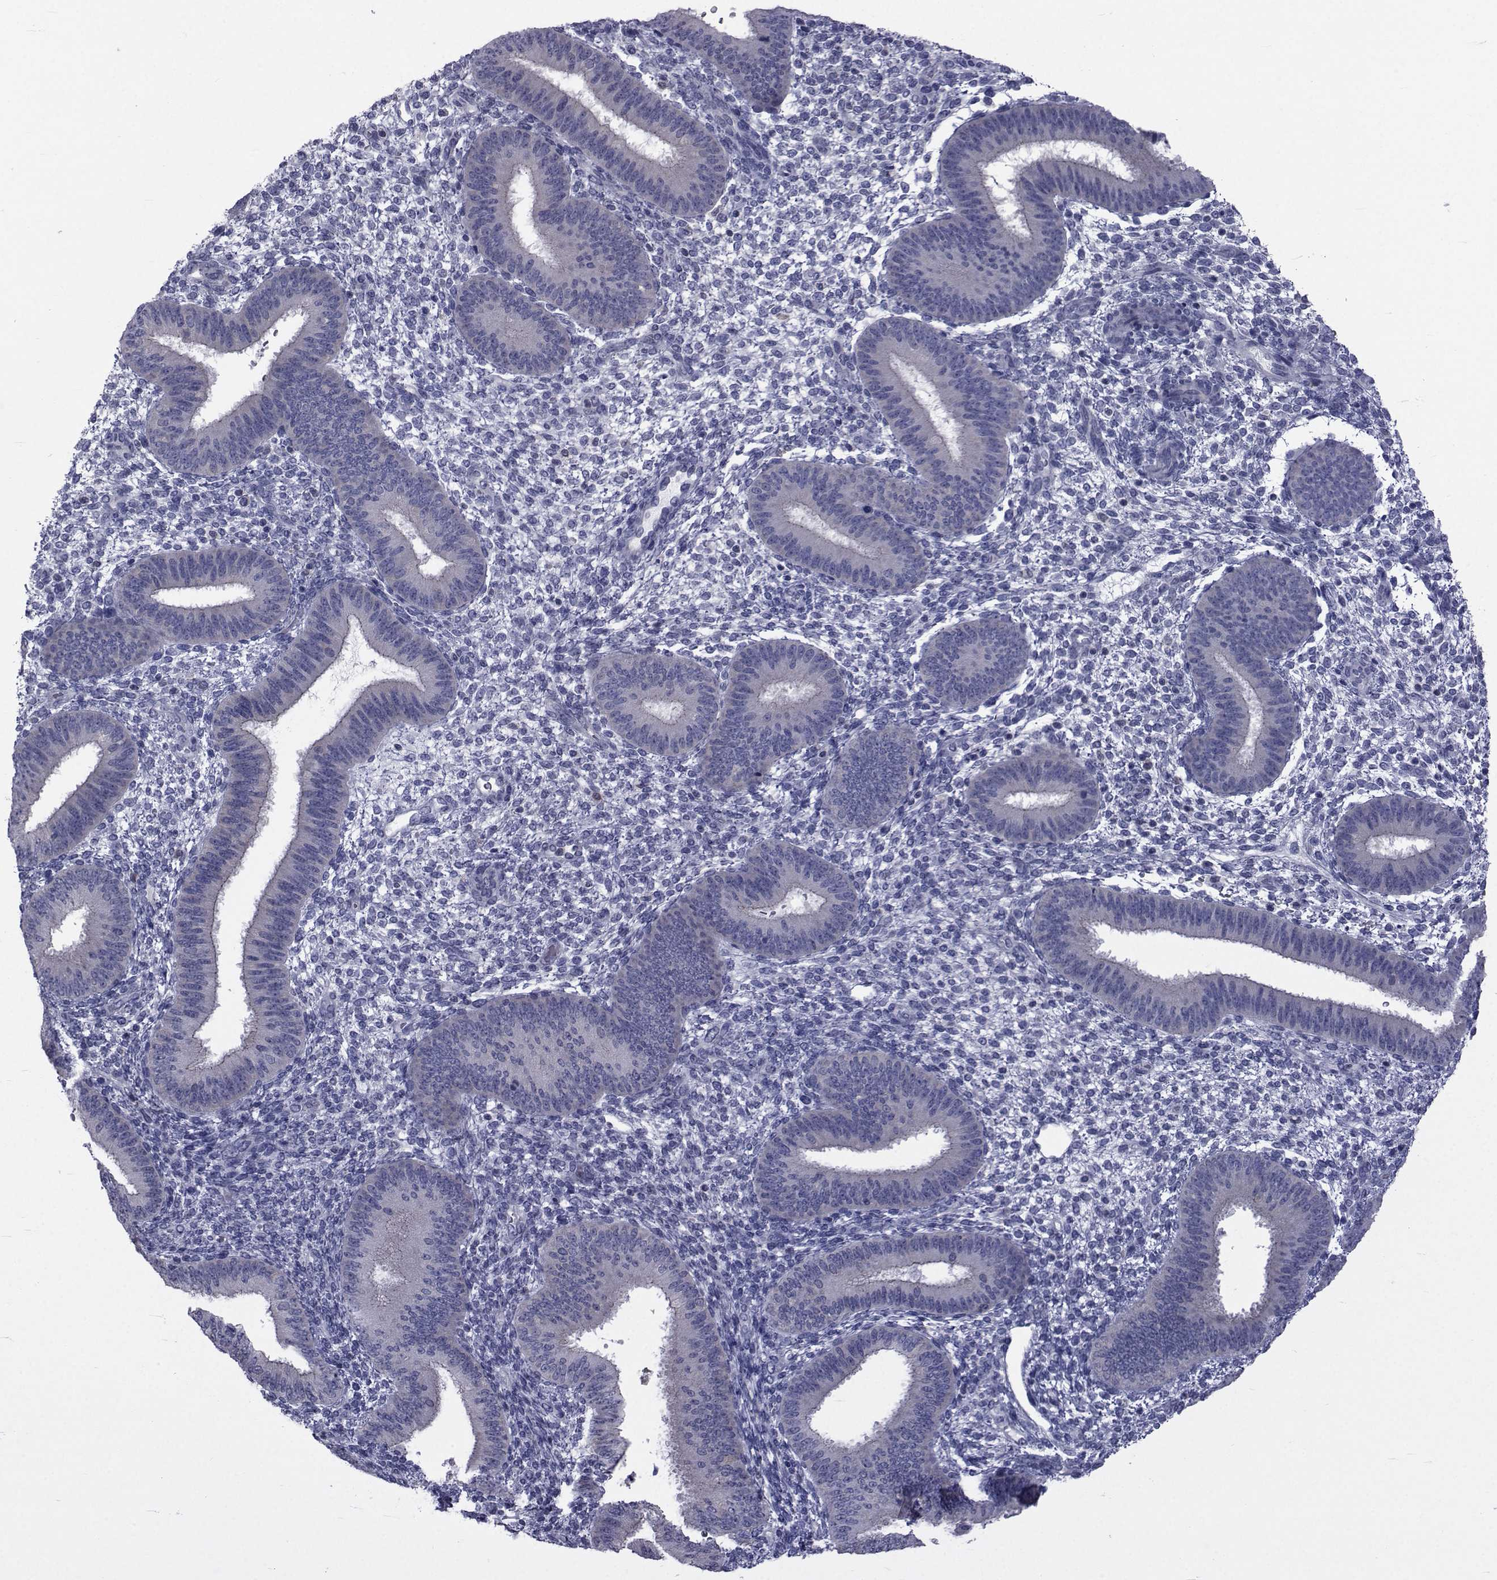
{"staining": {"intensity": "negative", "quantity": "none", "location": "none"}, "tissue": "endometrium", "cell_type": "Cells in endometrial stroma", "image_type": "normal", "snomed": [{"axis": "morphology", "description": "Normal tissue, NOS"}, {"axis": "topography", "description": "Endometrium"}], "caption": "Immunohistochemistry histopathology image of benign endometrium: endometrium stained with DAB (3,3'-diaminobenzidine) shows no significant protein expression in cells in endometrial stroma. (Immunohistochemistry, brightfield microscopy, high magnification).", "gene": "SLC30A10", "patient": {"sex": "female", "age": 39}}